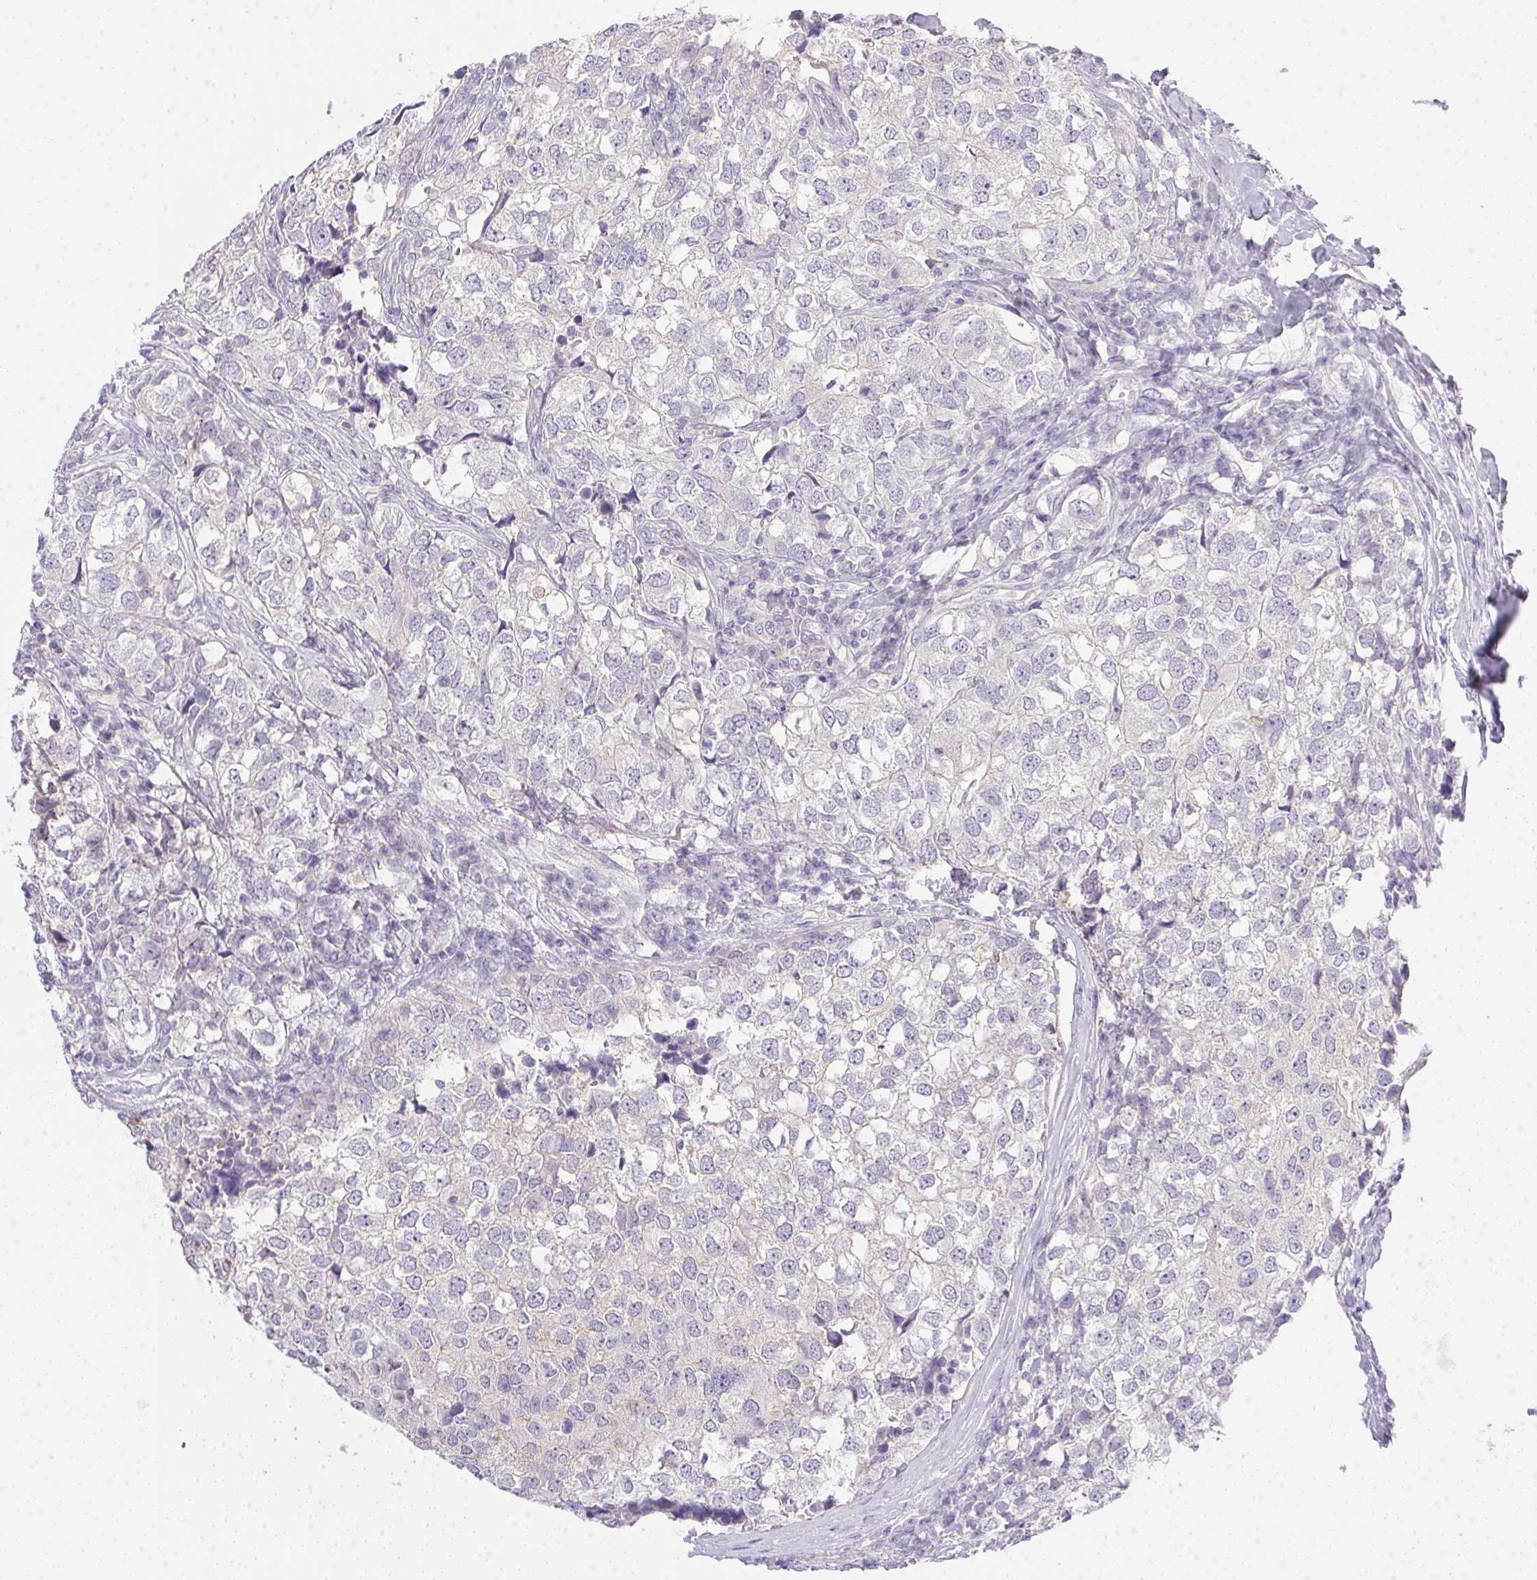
{"staining": {"intensity": "negative", "quantity": "none", "location": "none"}, "tissue": "breast cancer", "cell_type": "Tumor cells", "image_type": "cancer", "snomed": [{"axis": "morphology", "description": "Duct carcinoma"}, {"axis": "topography", "description": "Breast"}], "caption": "IHC micrograph of human intraductal carcinoma (breast) stained for a protein (brown), which exhibits no staining in tumor cells. (Brightfield microscopy of DAB immunohistochemistry (IHC) at high magnification).", "gene": "SLC17A7", "patient": {"sex": "female", "age": 30}}